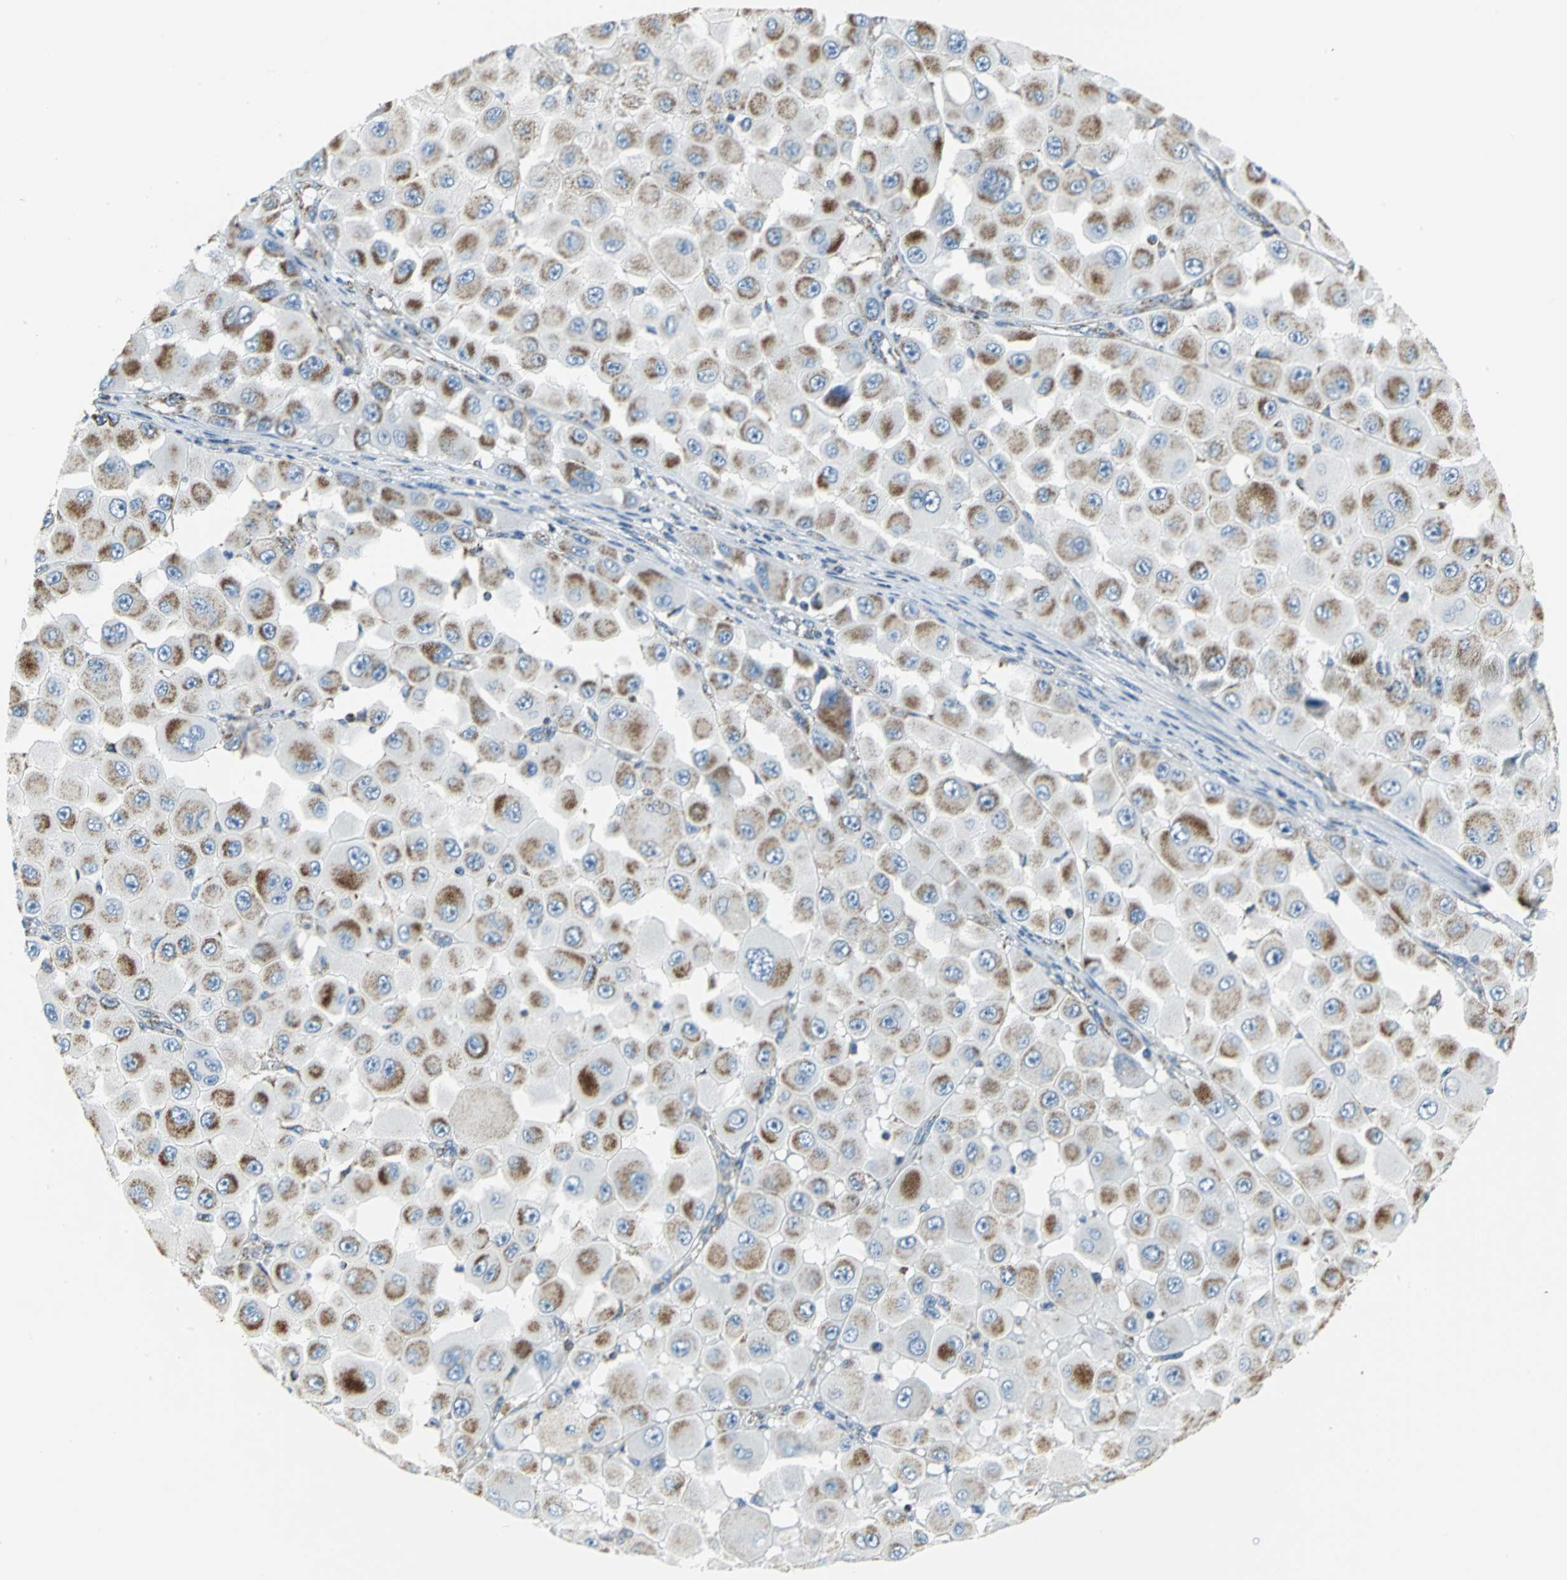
{"staining": {"intensity": "moderate", "quantity": ">75%", "location": "cytoplasmic/membranous"}, "tissue": "melanoma", "cell_type": "Tumor cells", "image_type": "cancer", "snomed": [{"axis": "morphology", "description": "Malignant melanoma, NOS"}, {"axis": "topography", "description": "Skin"}], "caption": "This is a photomicrograph of immunohistochemistry staining of melanoma, which shows moderate positivity in the cytoplasmic/membranous of tumor cells.", "gene": "NTRK1", "patient": {"sex": "female", "age": 81}}